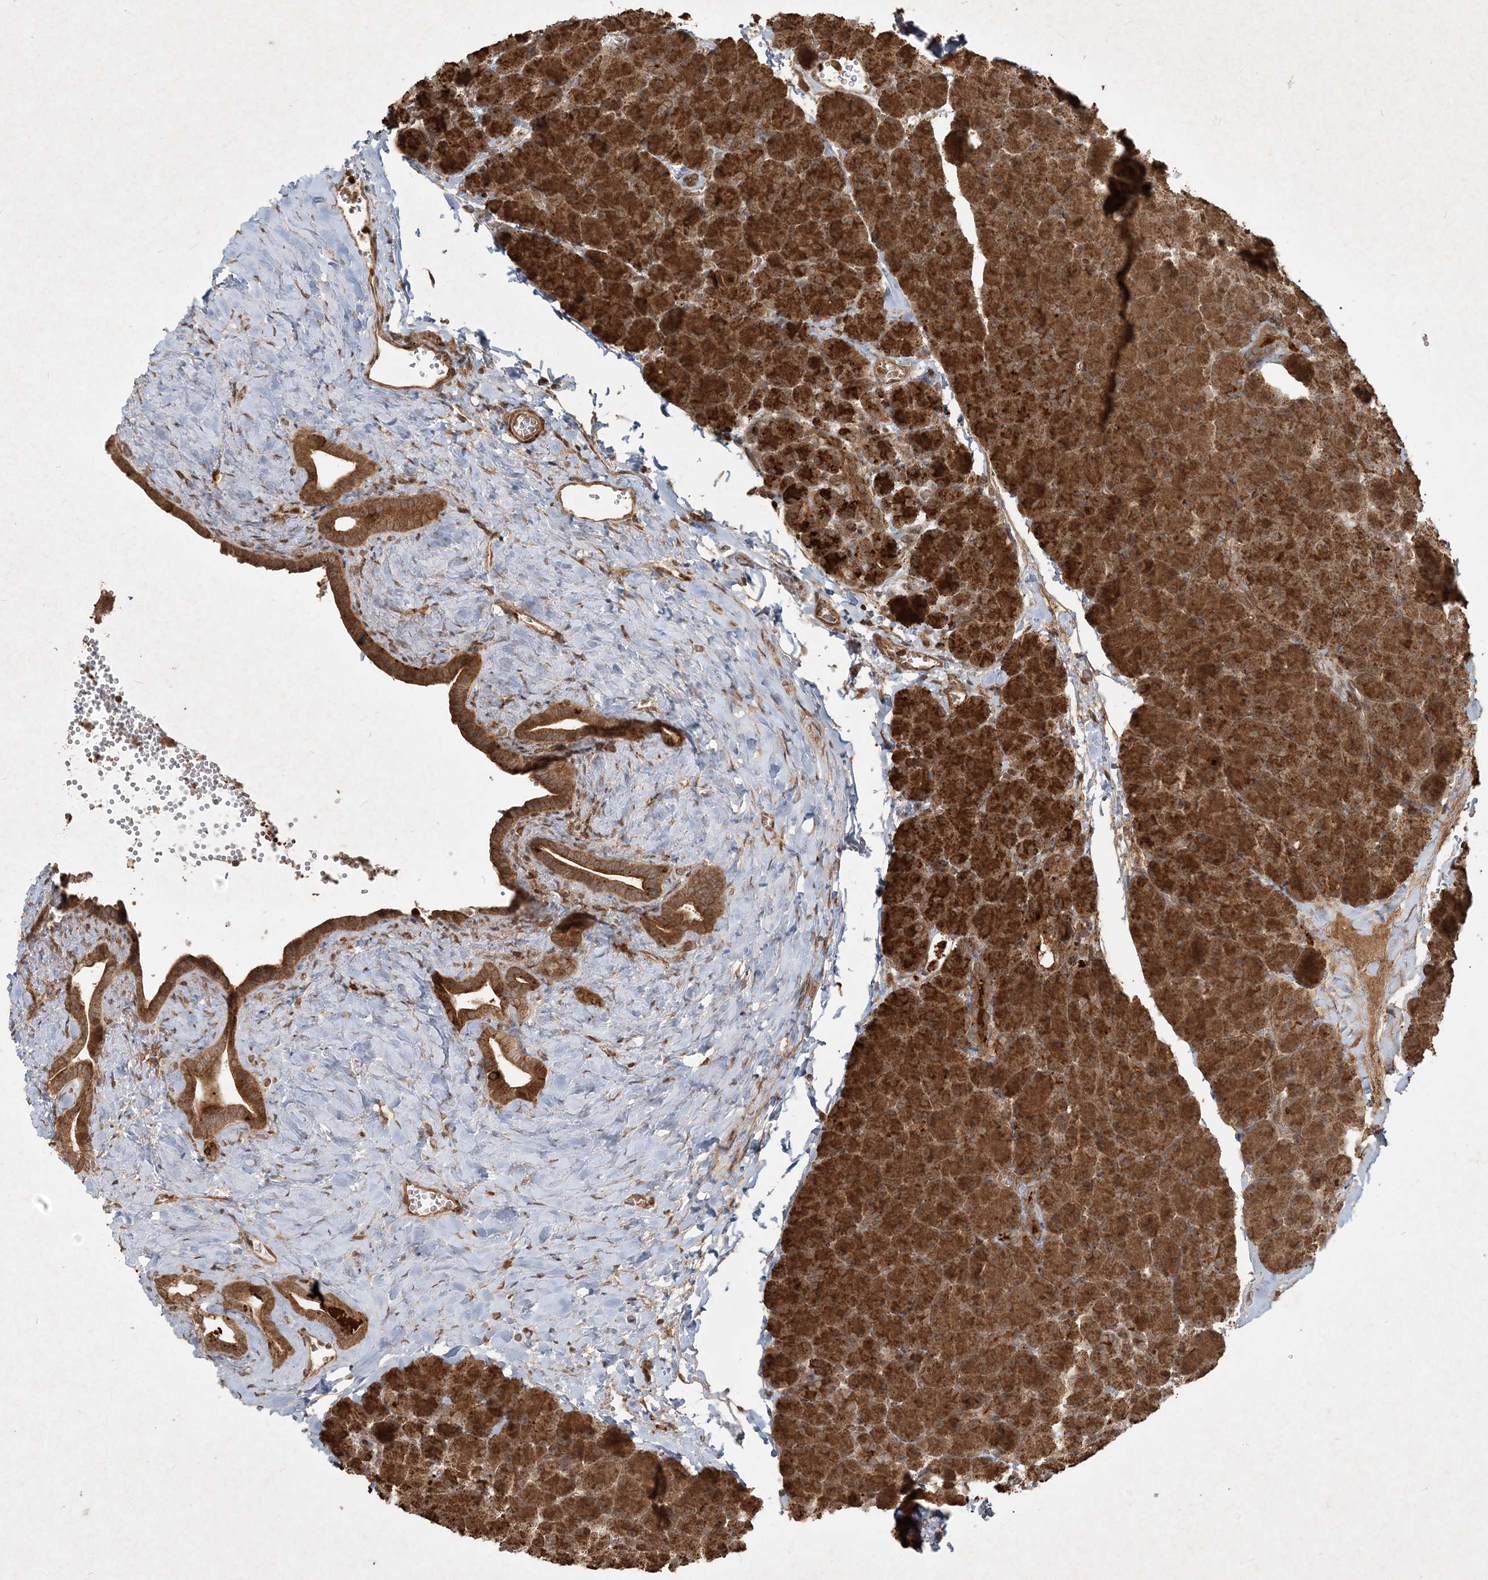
{"staining": {"intensity": "strong", "quantity": ">75%", "location": "cytoplasmic/membranous"}, "tissue": "pancreas", "cell_type": "Exocrine glandular cells", "image_type": "normal", "snomed": [{"axis": "morphology", "description": "Normal tissue, NOS"}, {"axis": "morphology", "description": "Carcinoid, malignant, NOS"}, {"axis": "topography", "description": "Pancreas"}], "caption": "Immunohistochemistry of normal human pancreas displays high levels of strong cytoplasmic/membranous expression in approximately >75% of exocrine glandular cells.", "gene": "NARS1", "patient": {"sex": "female", "age": 35}}